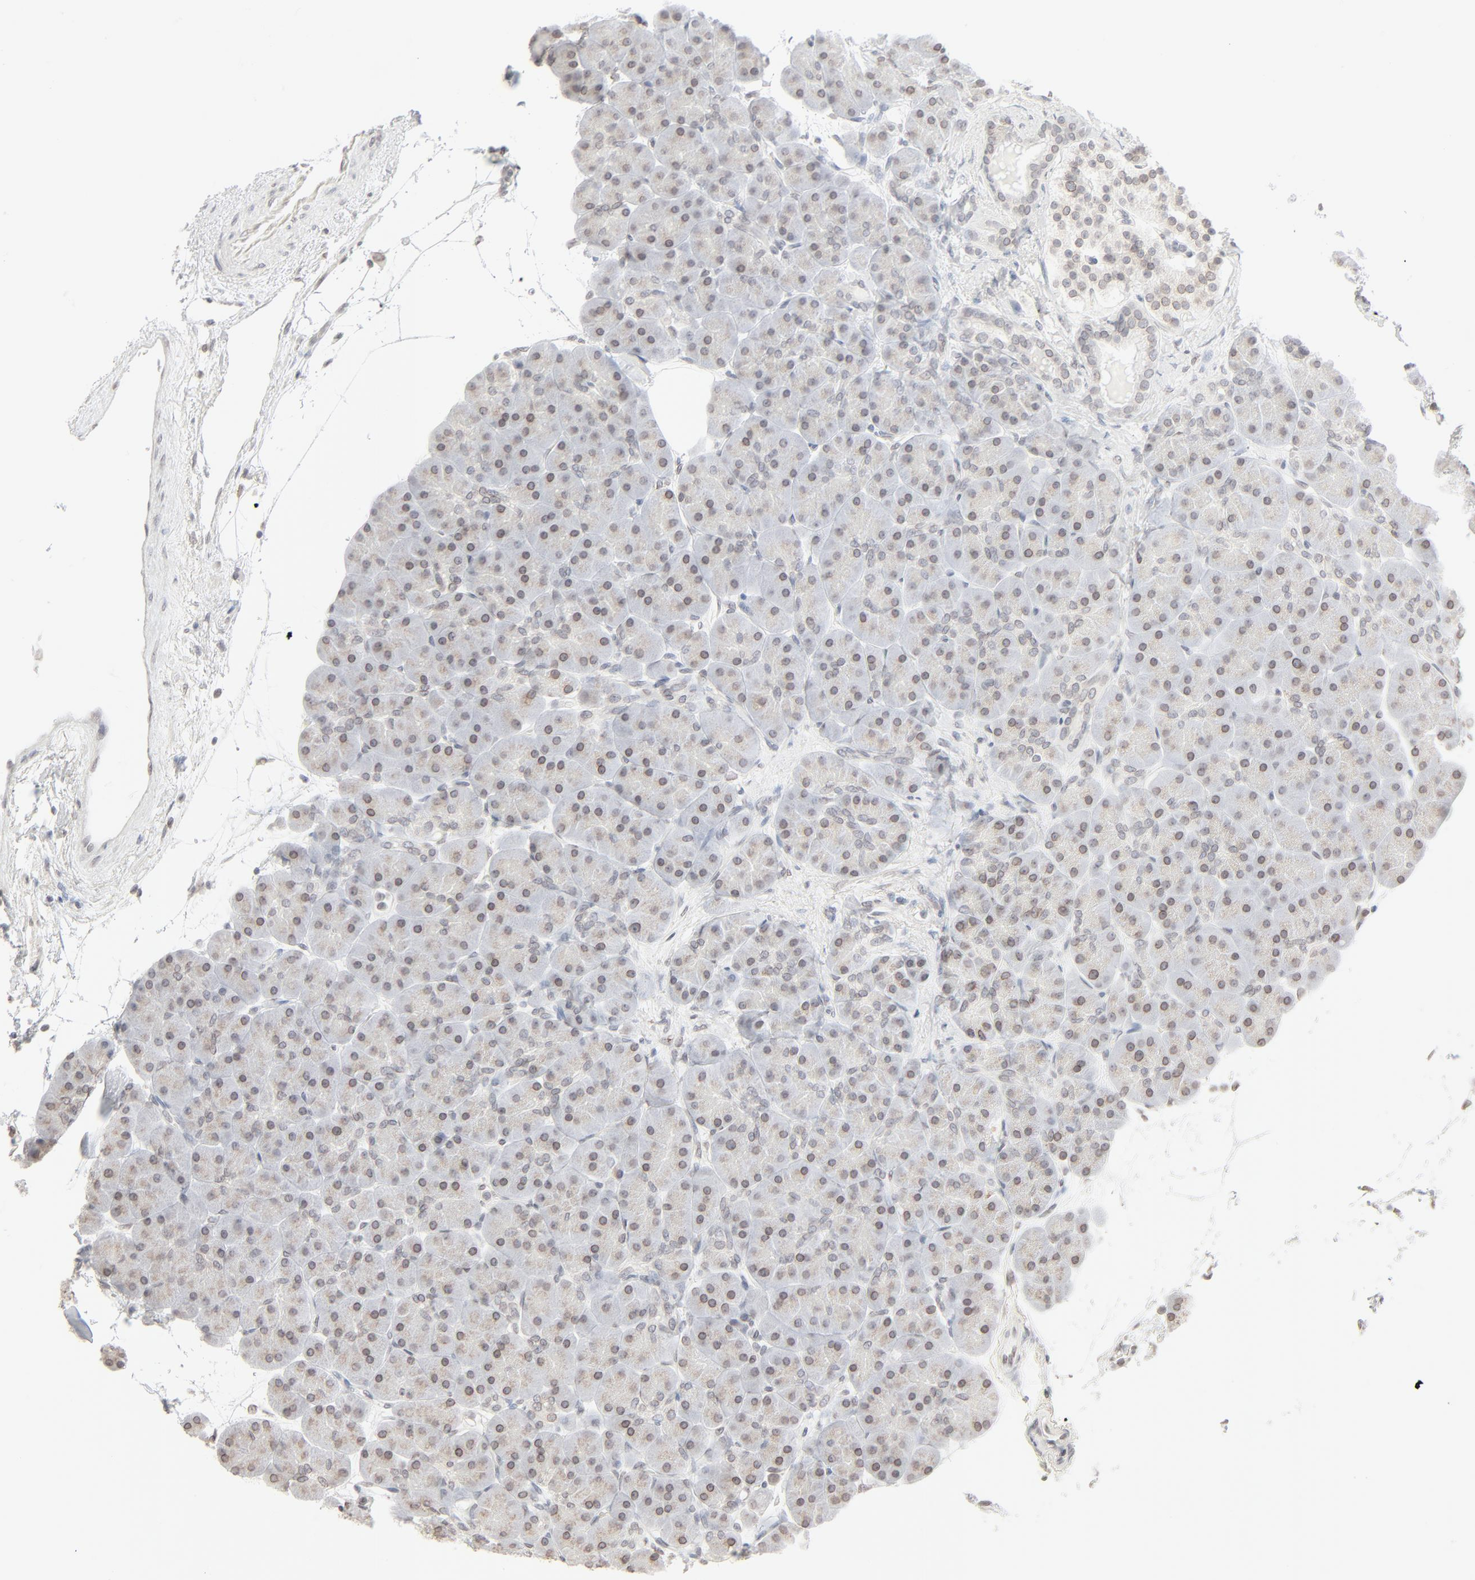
{"staining": {"intensity": "weak", "quantity": ">75%", "location": "cytoplasmic/membranous,nuclear"}, "tissue": "pancreas", "cell_type": "Exocrine glandular cells", "image_type": "normal", "snomed": [{"axis": "morphology", "description": "Normal tissue, NOS"}, {"axis": "topography", "description": "Pancreas"}], "caption": "Exocrine glandular cells display low levels of weak cytoplasmic/membranous,nuclear staining in about >75% of cells in benign pancreas.", "gene": "MAD1L1", "patient": {"sex": "male", "age": 66}}